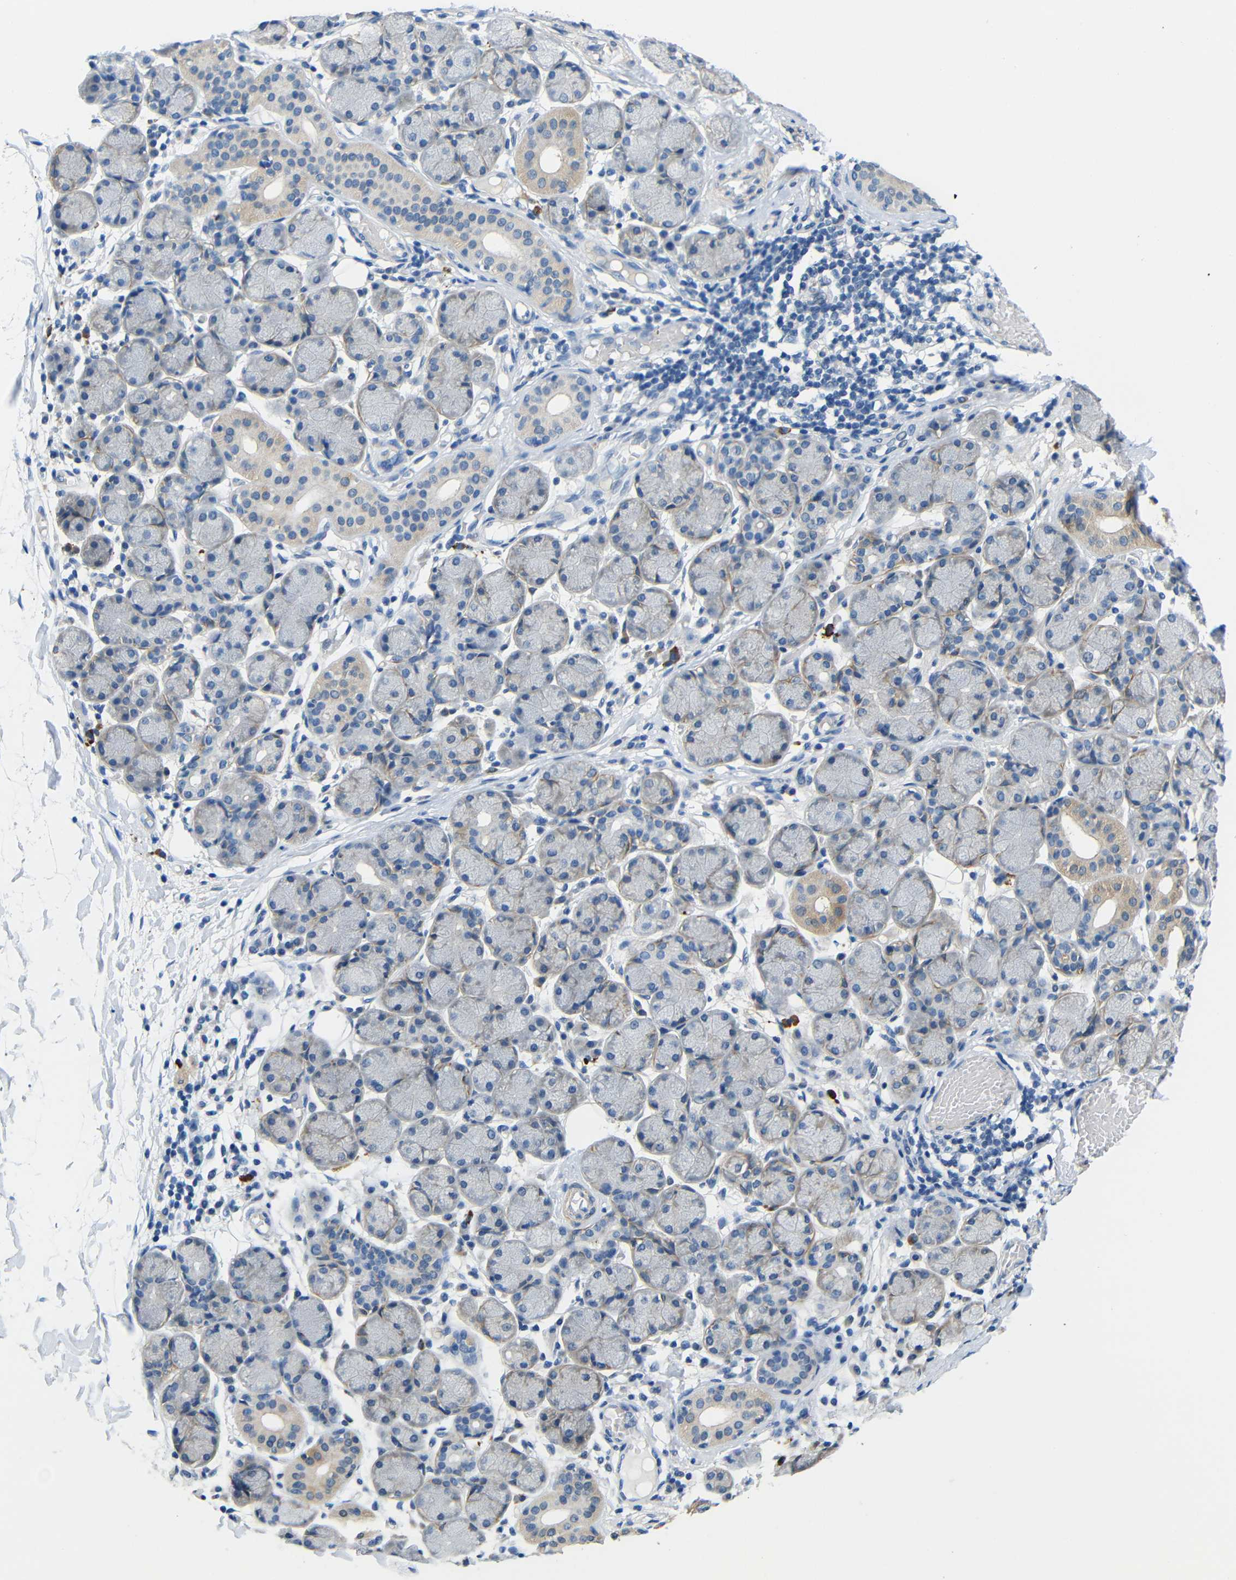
{"staining": {"intensity": "moderate", "quantity": "<25%", "location": "cytoplasmic/membranous"}, "tissue": "salivary gland", "cell_type": "Glandular cells", "image_type": "normal", "snomed": [{"axis": "morphology", "description": "Normal tissue, NOS"}, {"axis": "topography", "description": "Salivary gland"}], "caption": "Protein staining reveals moderate cytoplasmic/membranous expression in about <25% of glandular cells in unremarkable salivary gland. (DAB (3,3'-diaminobenzidine) IHC with brightfield microscopy, high magnification).", "gene": "NEGR1", "patient": {"sex": "female", "age": 24}}